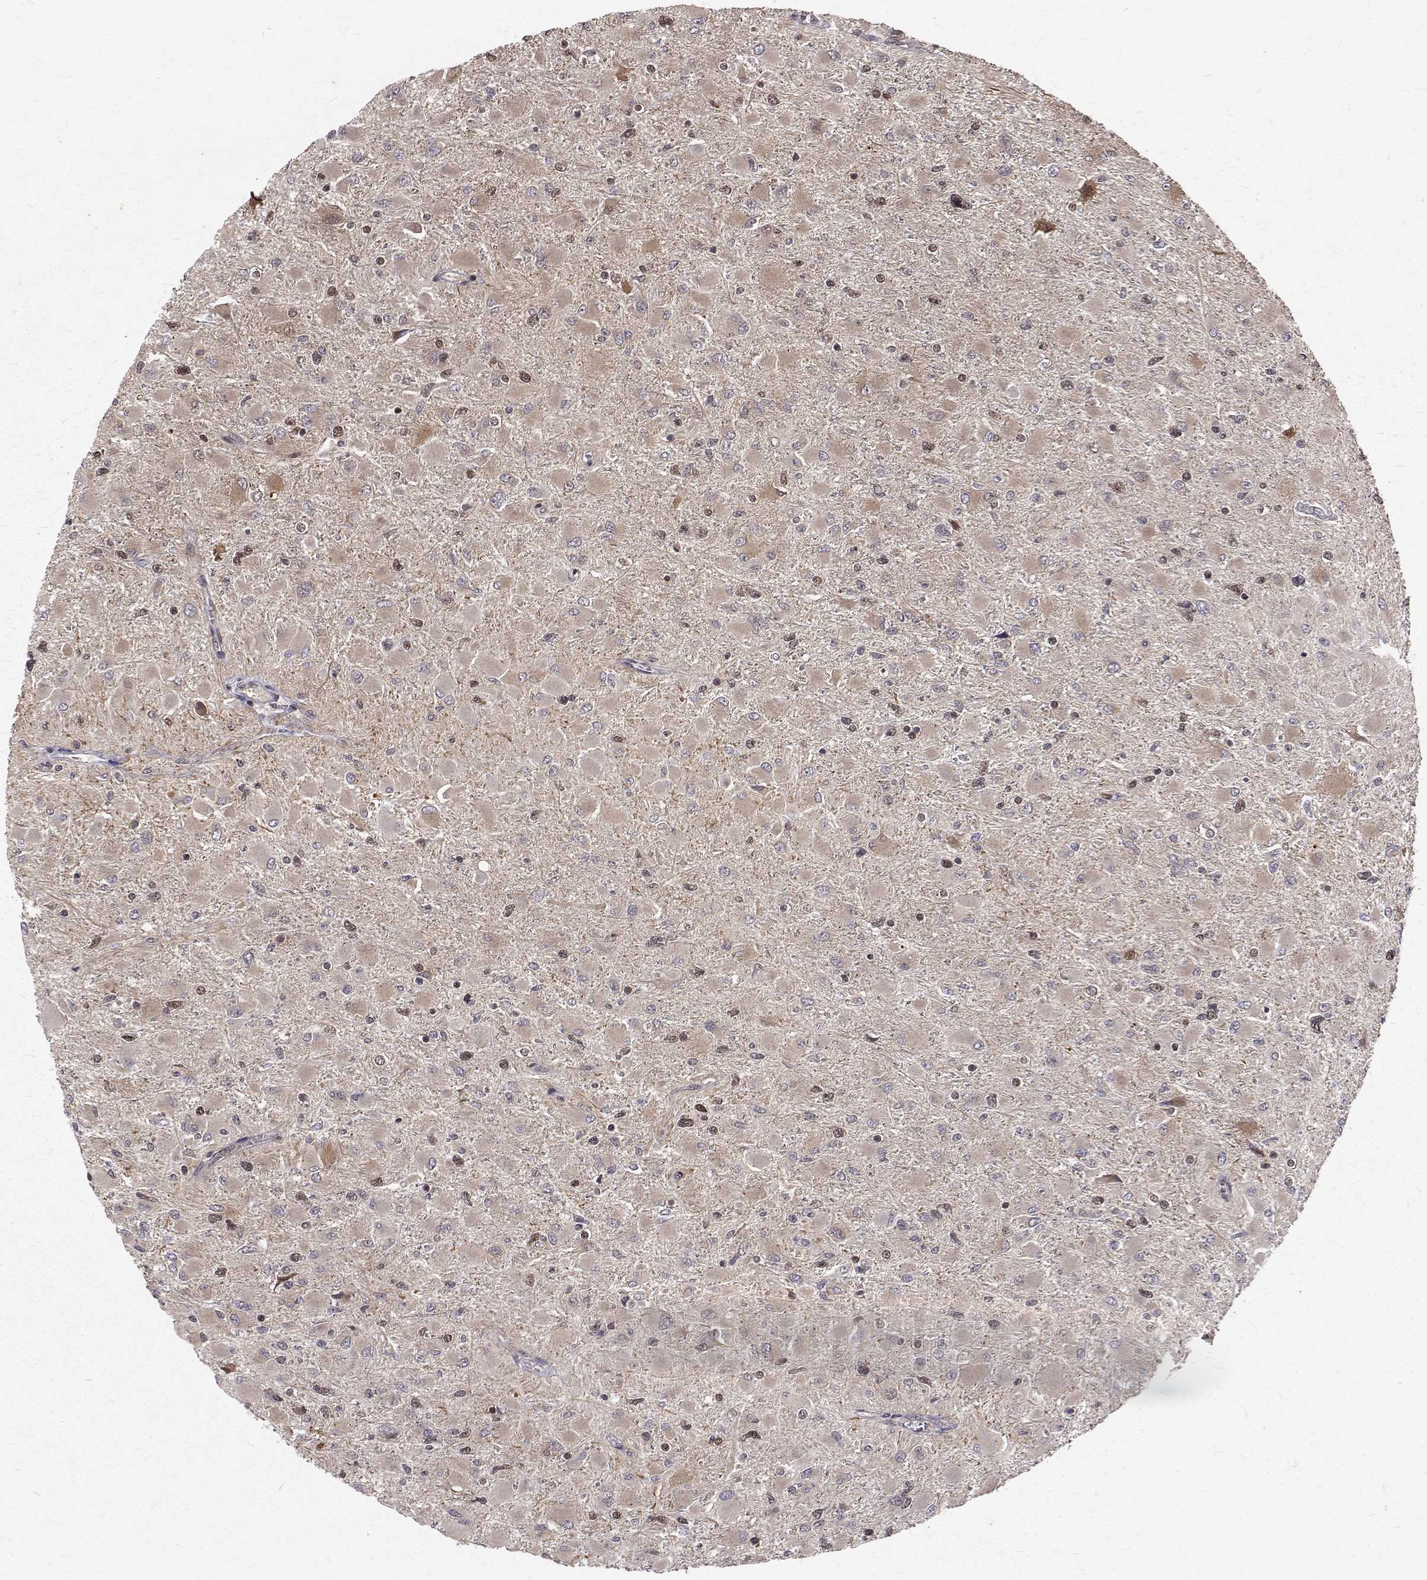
{"staining": {"intensity": "moderate", "quantity": "<25%", "location": "nuclear"}, "tissue": "glioma", "cell_type": "Tumor cells", "image_type": "cancer", "snomed": [{"axis": "morphology", "description": "Glioma, malignant, High grade"}, {"axis": "topography", "description": "Cerebral cortex"}], "caption": "The micrograph reveals a brown stain indicating the presence of a protein in the nuclear of tumor cells in malignant glioma (high-grade).", "gene": "NIF3L1", "patient": {"sex": "female", "age": 36}}